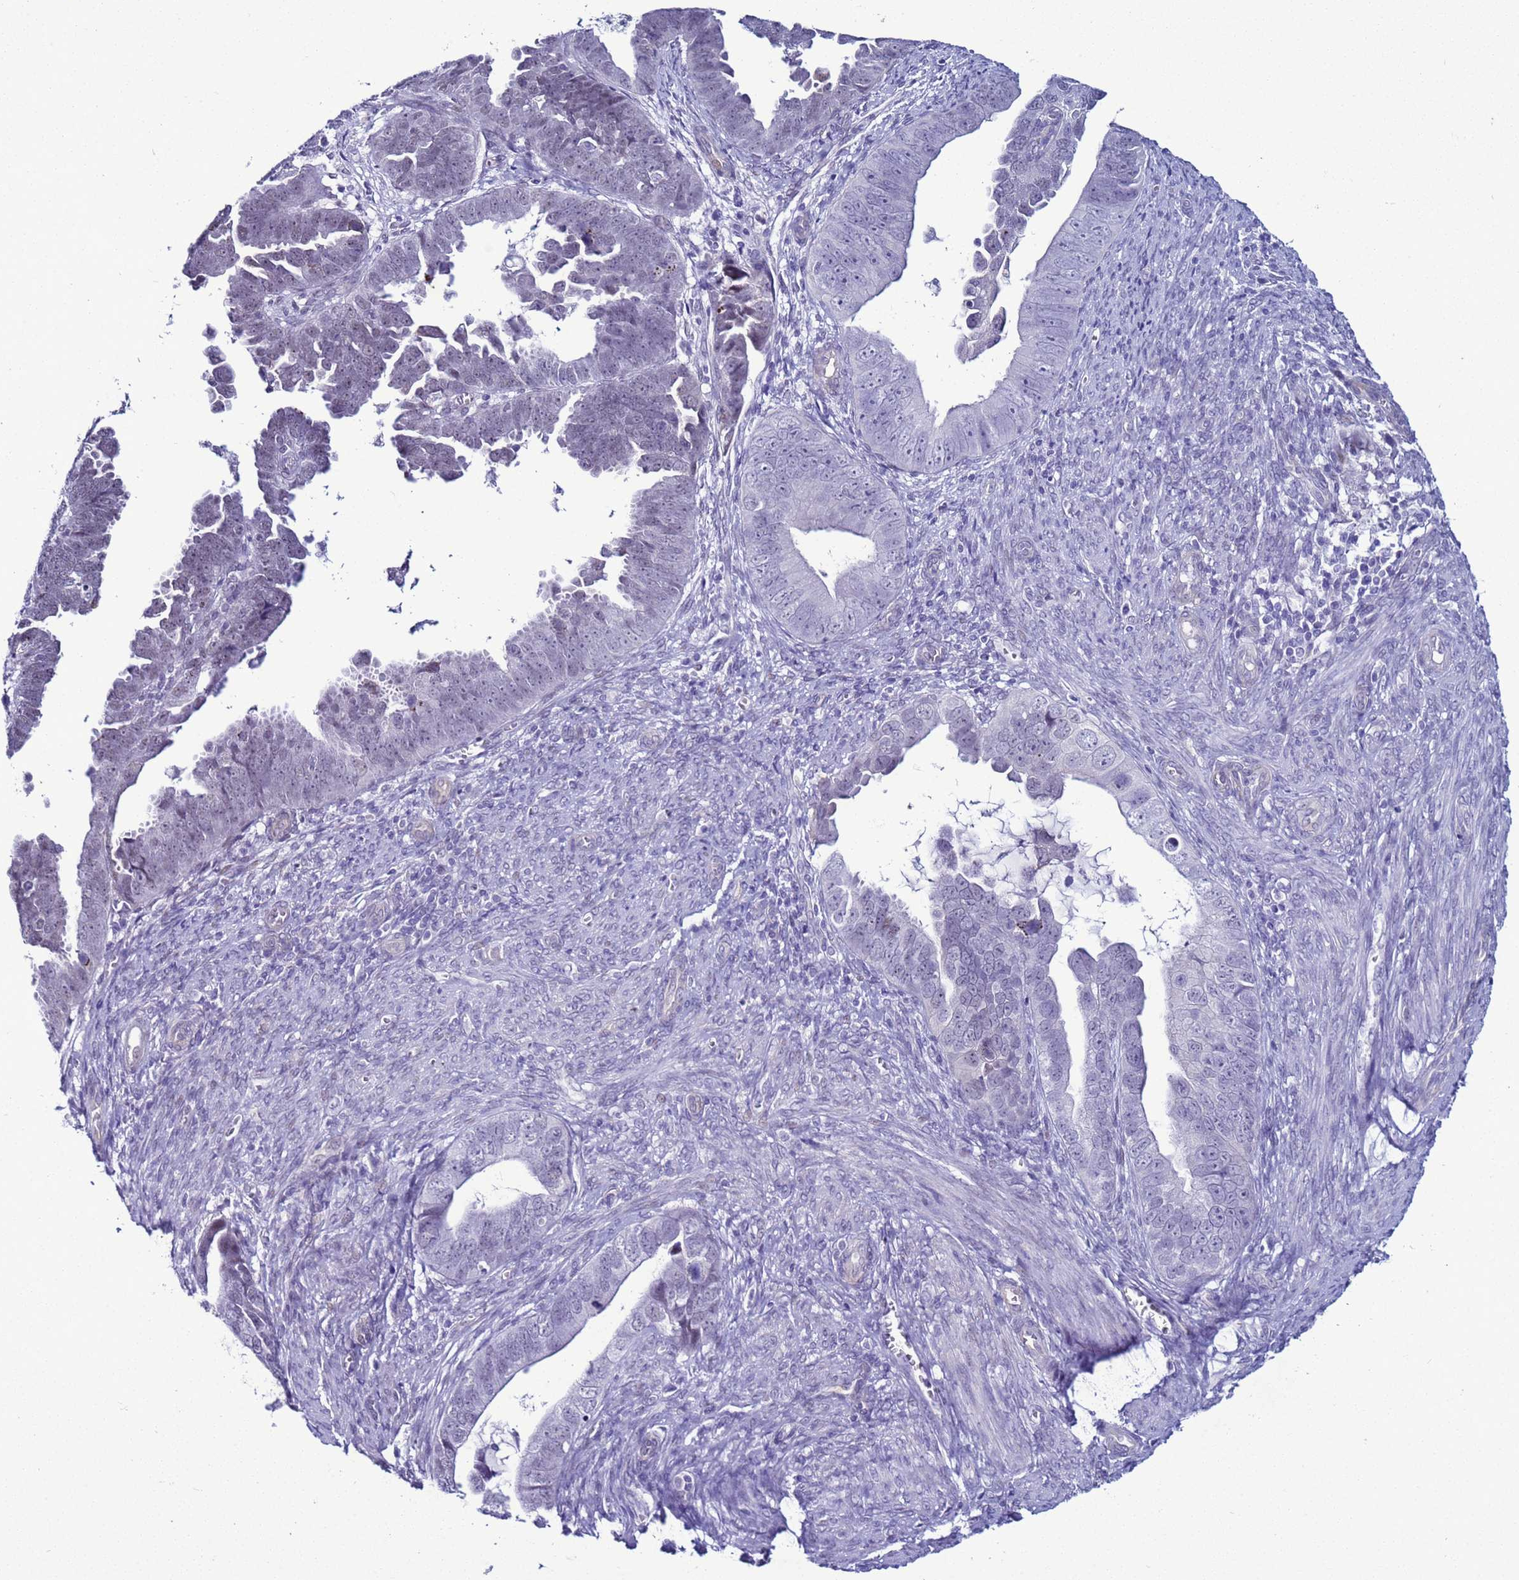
{"staining": {"intensity": "negative", "quantity": "none", "location": "none"}, "tissue": "endometrial cancer", "cell_type": "Tumor cells", "image_type": "cancer", "snomed": [{"axis": "morphology", "description": "Adenocarcinoma, NOS"}, {"axis": "topography", "description": "Endometrium"}], "caption": "The photomicrograph displays no staining of tumor cells in endometrial cancer (adenocarcinoma).", "gene": "LRRC10B", "patient": {"sex": "female", "age": 75}}